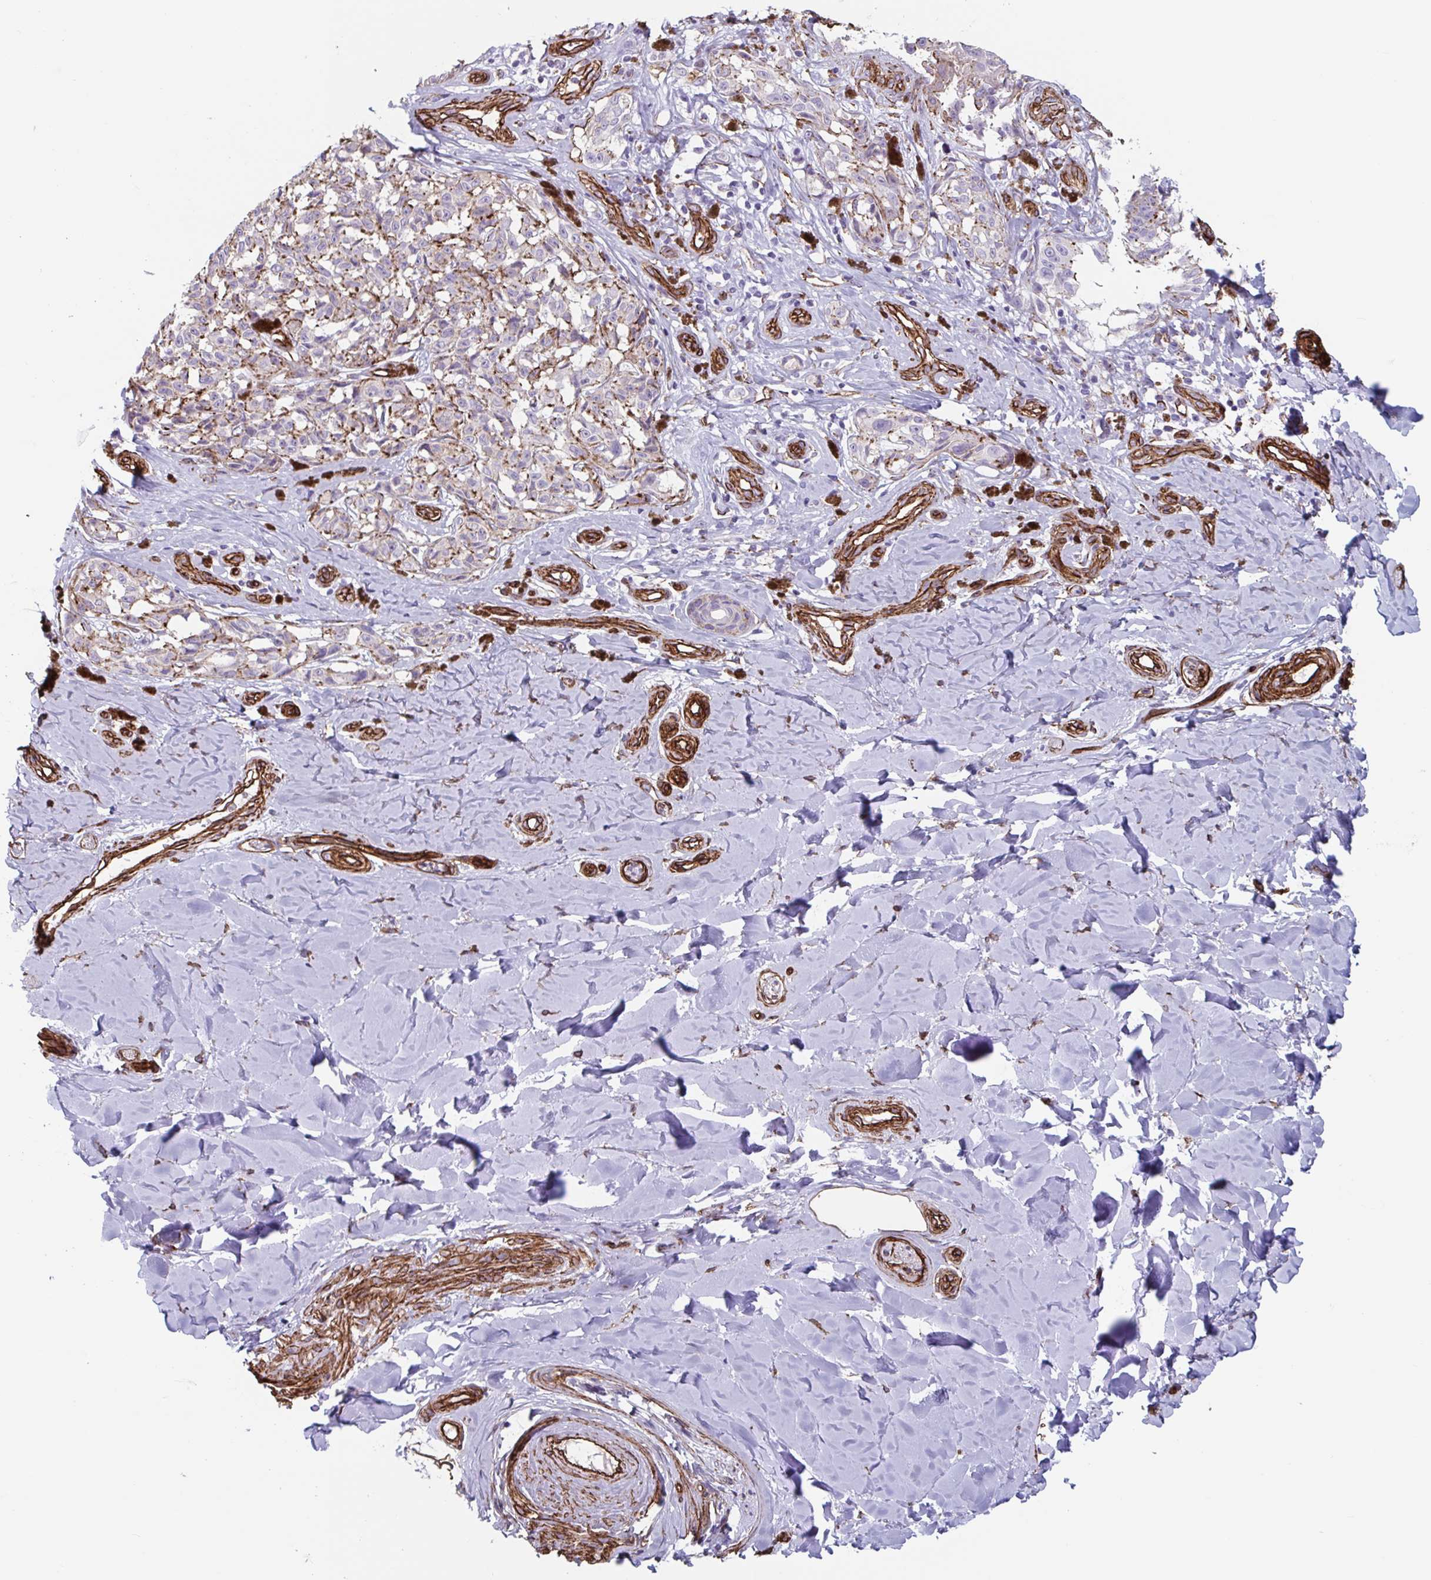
{"staining": {"intensity": "negative", "quantity": "none", "location": "none"}, "tissue": "melanoma", "cell_type": "Tumor cells", "image_type": "cancer", "snomed": [{"axis": "morphology", "description": "Malignant melanoma, NOS"}, {"axis": "topography", "description": "Skin"}], "caption": "Immunohistochemistry of human malignant melanoma reveals no staining in tumor cells.", "gene": "CITED4", "patient": {"sex": "female", "age": 65}}